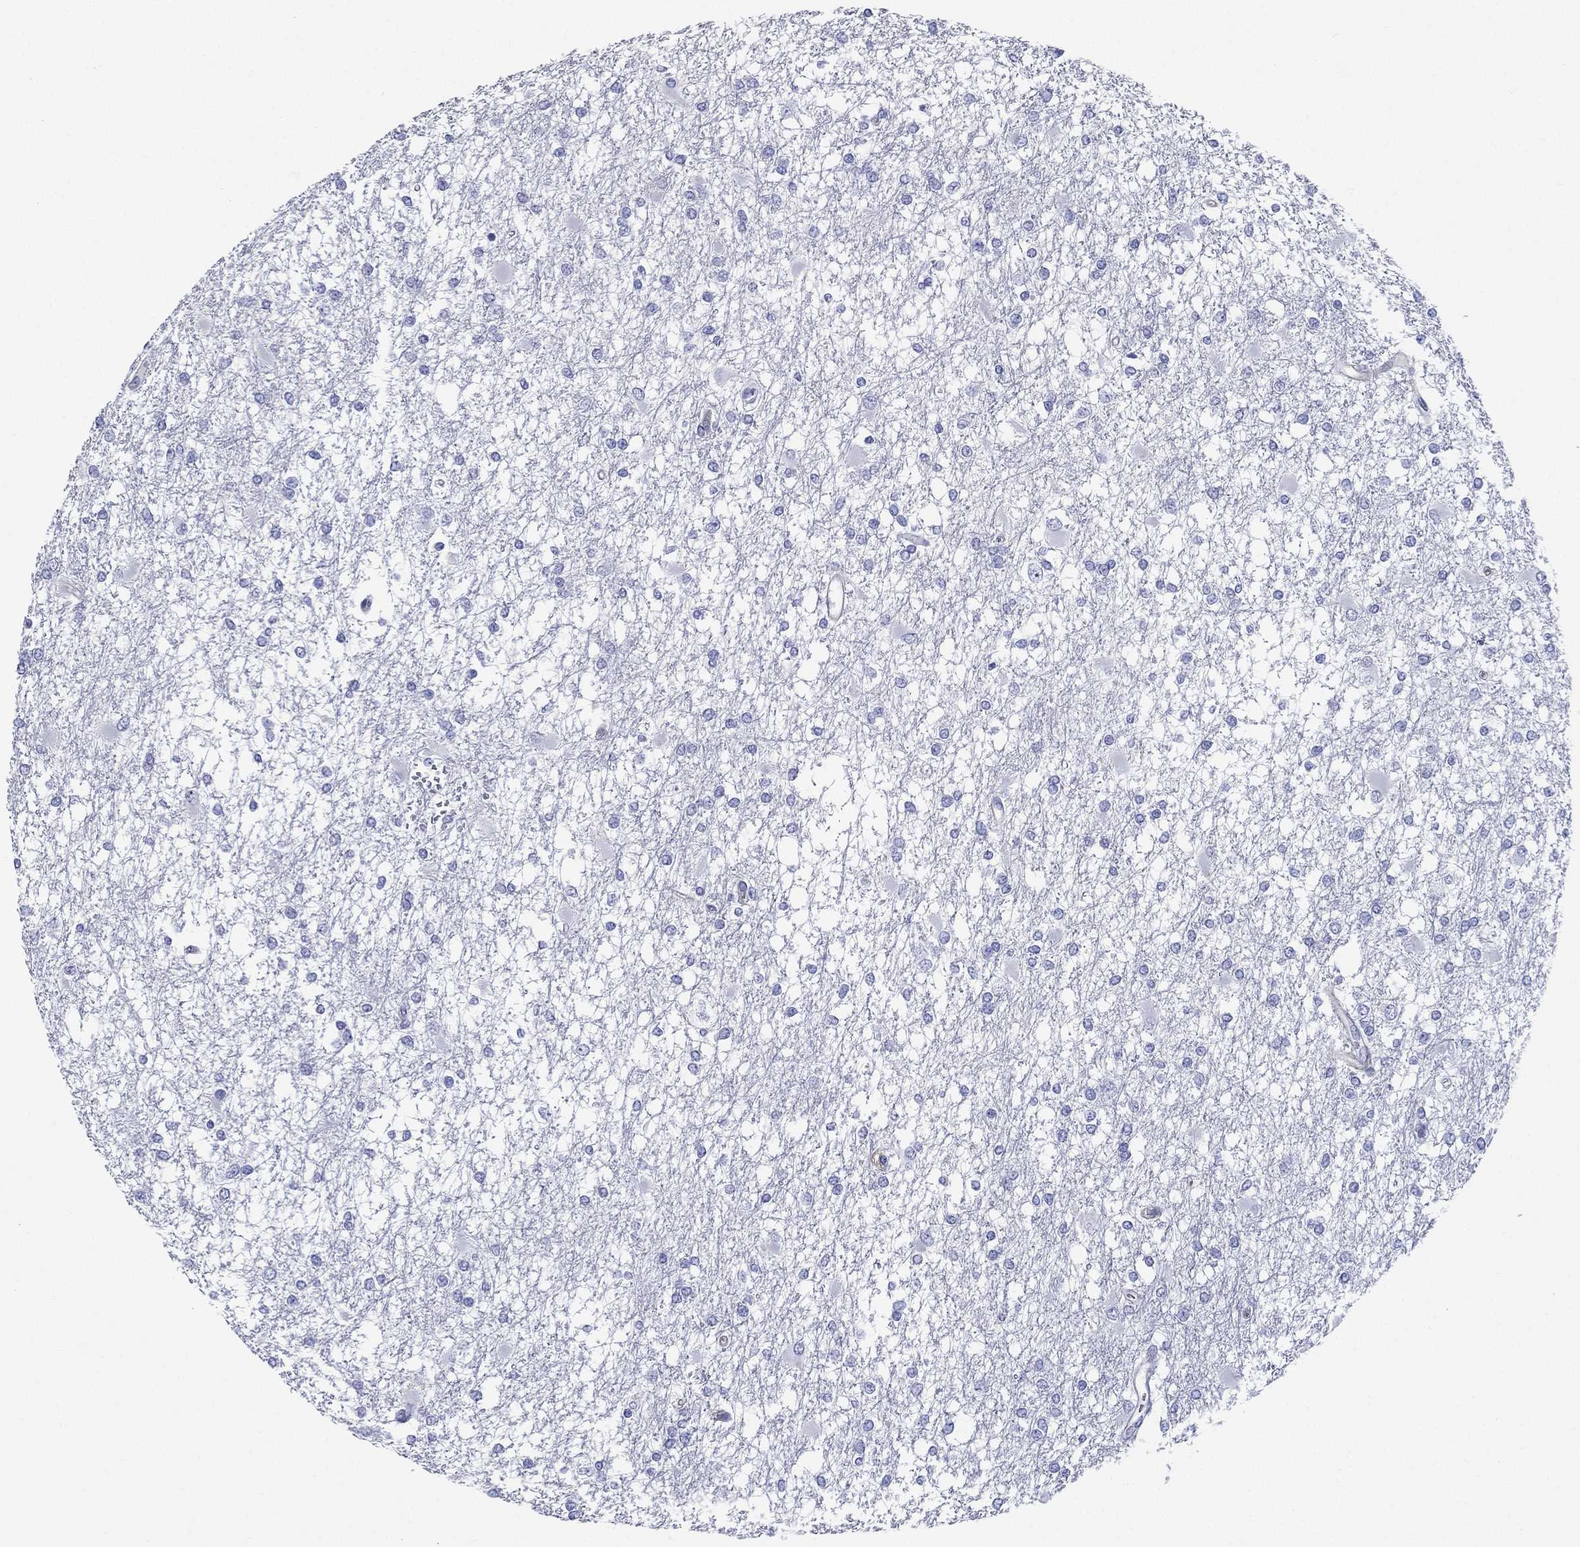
{"staining": {"intensity": "negative", "quantity": "none", "location": "none"}, "tissue": "glioma", "cell_type": "Tumor cells", "image_type": "cancer", "snomed": [{"axis": "morphology", "description": "Glioma, malignant, High grade"}, {"axis": "topography", "description": "Cerebral cortex"}], "caption": "Immunohistochemistry histopathology image of malignant glioma (high-grade) stained for a protein (brown), which demonstrates no positivity in tumor cells.", "gene": "RSPH4A", "patient": {"sex": "male", "age": 79}}